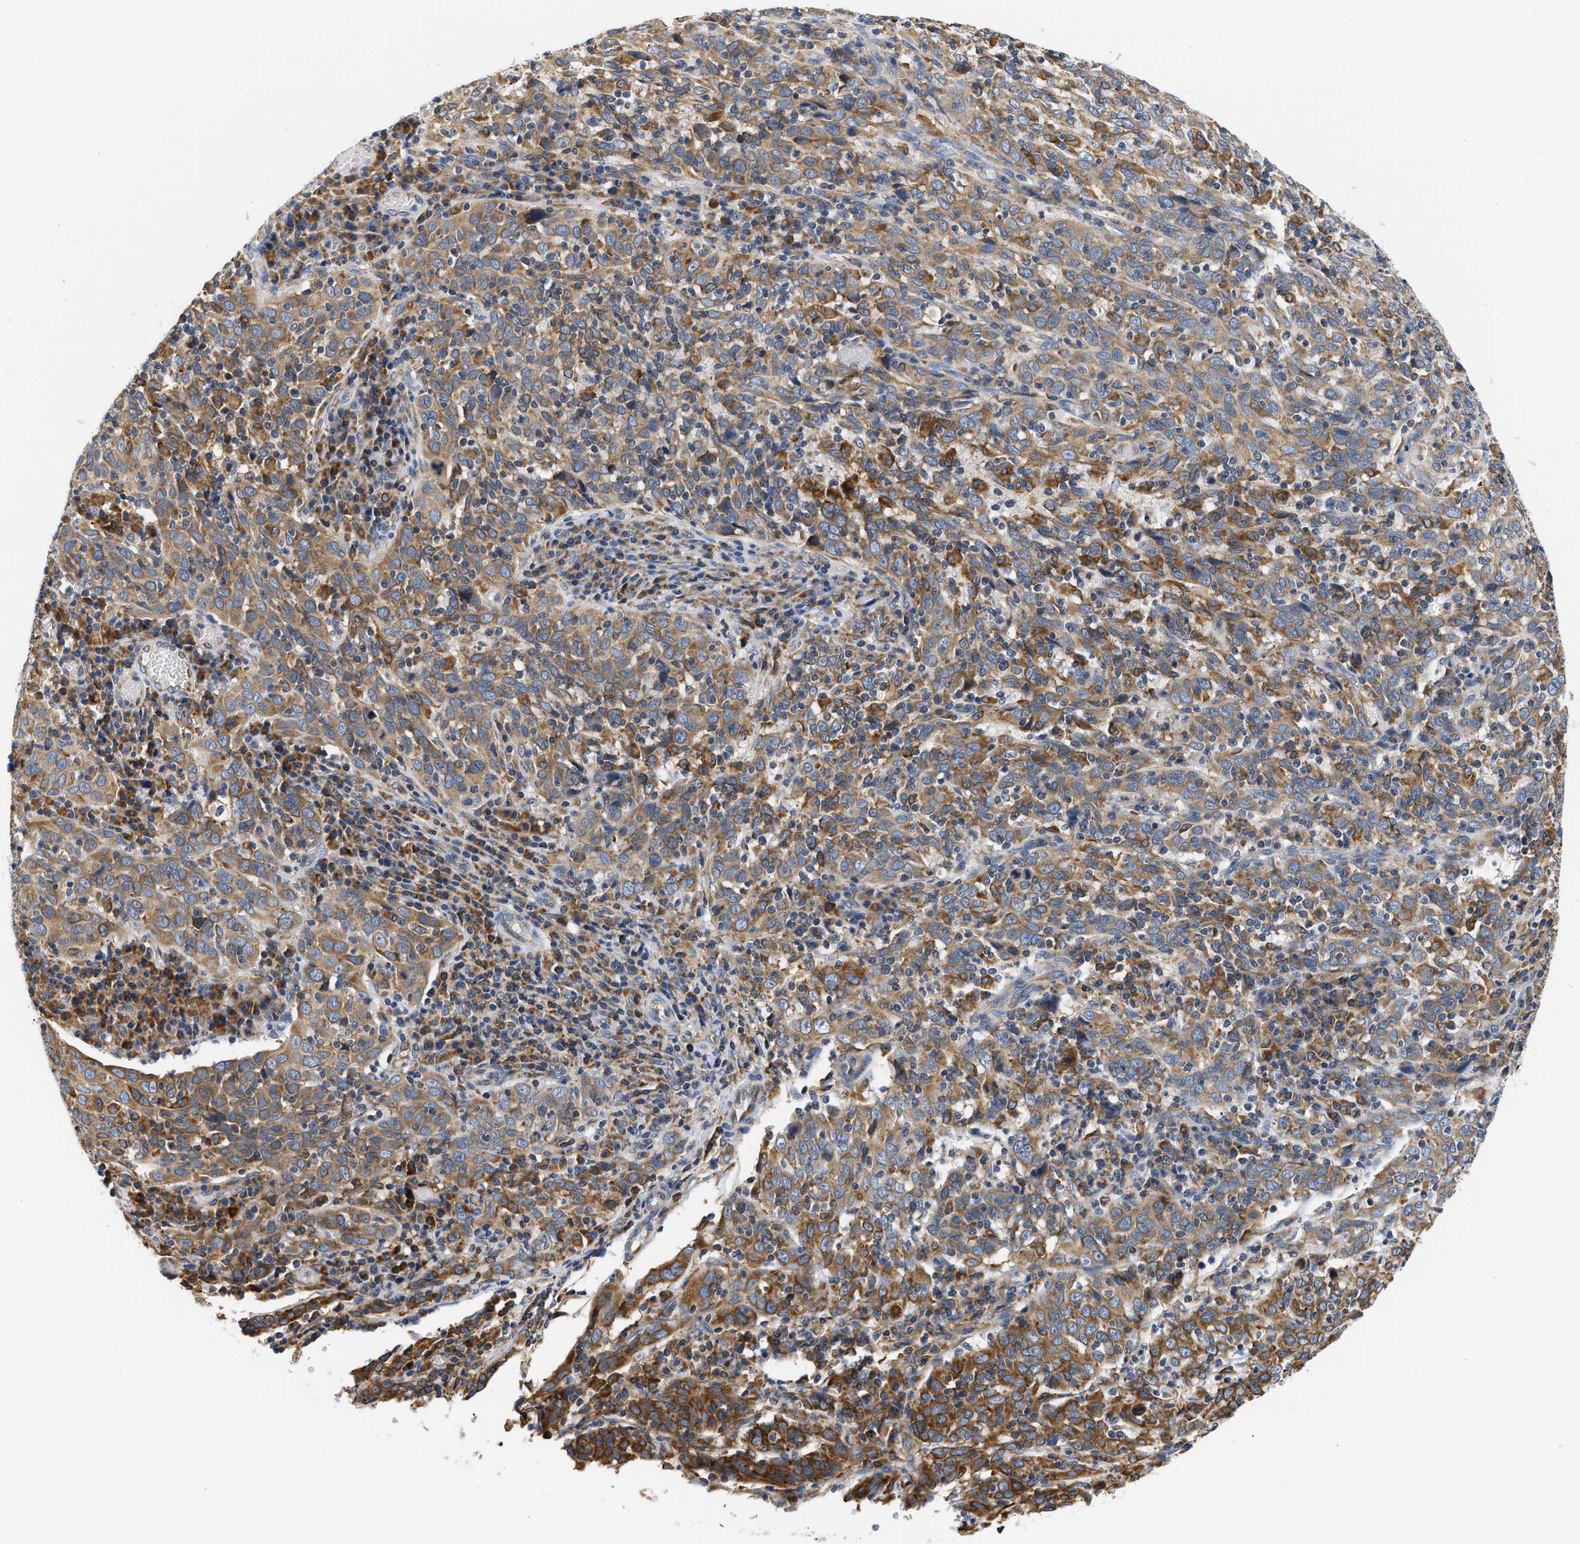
{"staining": {"intensity": "moderate", "quantity": ">75%", "location": "cytoplasmic/membranous"}, "tissue": "cervical cancer", "cell_type": "Tumor cells", "image_type": "cancer", "snomed": [{"axis": "morphology", "description": "Squamous cell carcinoma, NOS"}, {"axis": "topography", "description": "Cervix"}], "caption": "Squamous cell carcinoma (cervical) stained with DAB (3,3'-diaminobenzidine) immunohistochemistry (IHC) exhibits medium levels of moderate cytoplasmic/membranous staining in approximately >75% of tumor cells.", "gene": "HDHD3", "patient": {"sex": "female", "age": 46}}